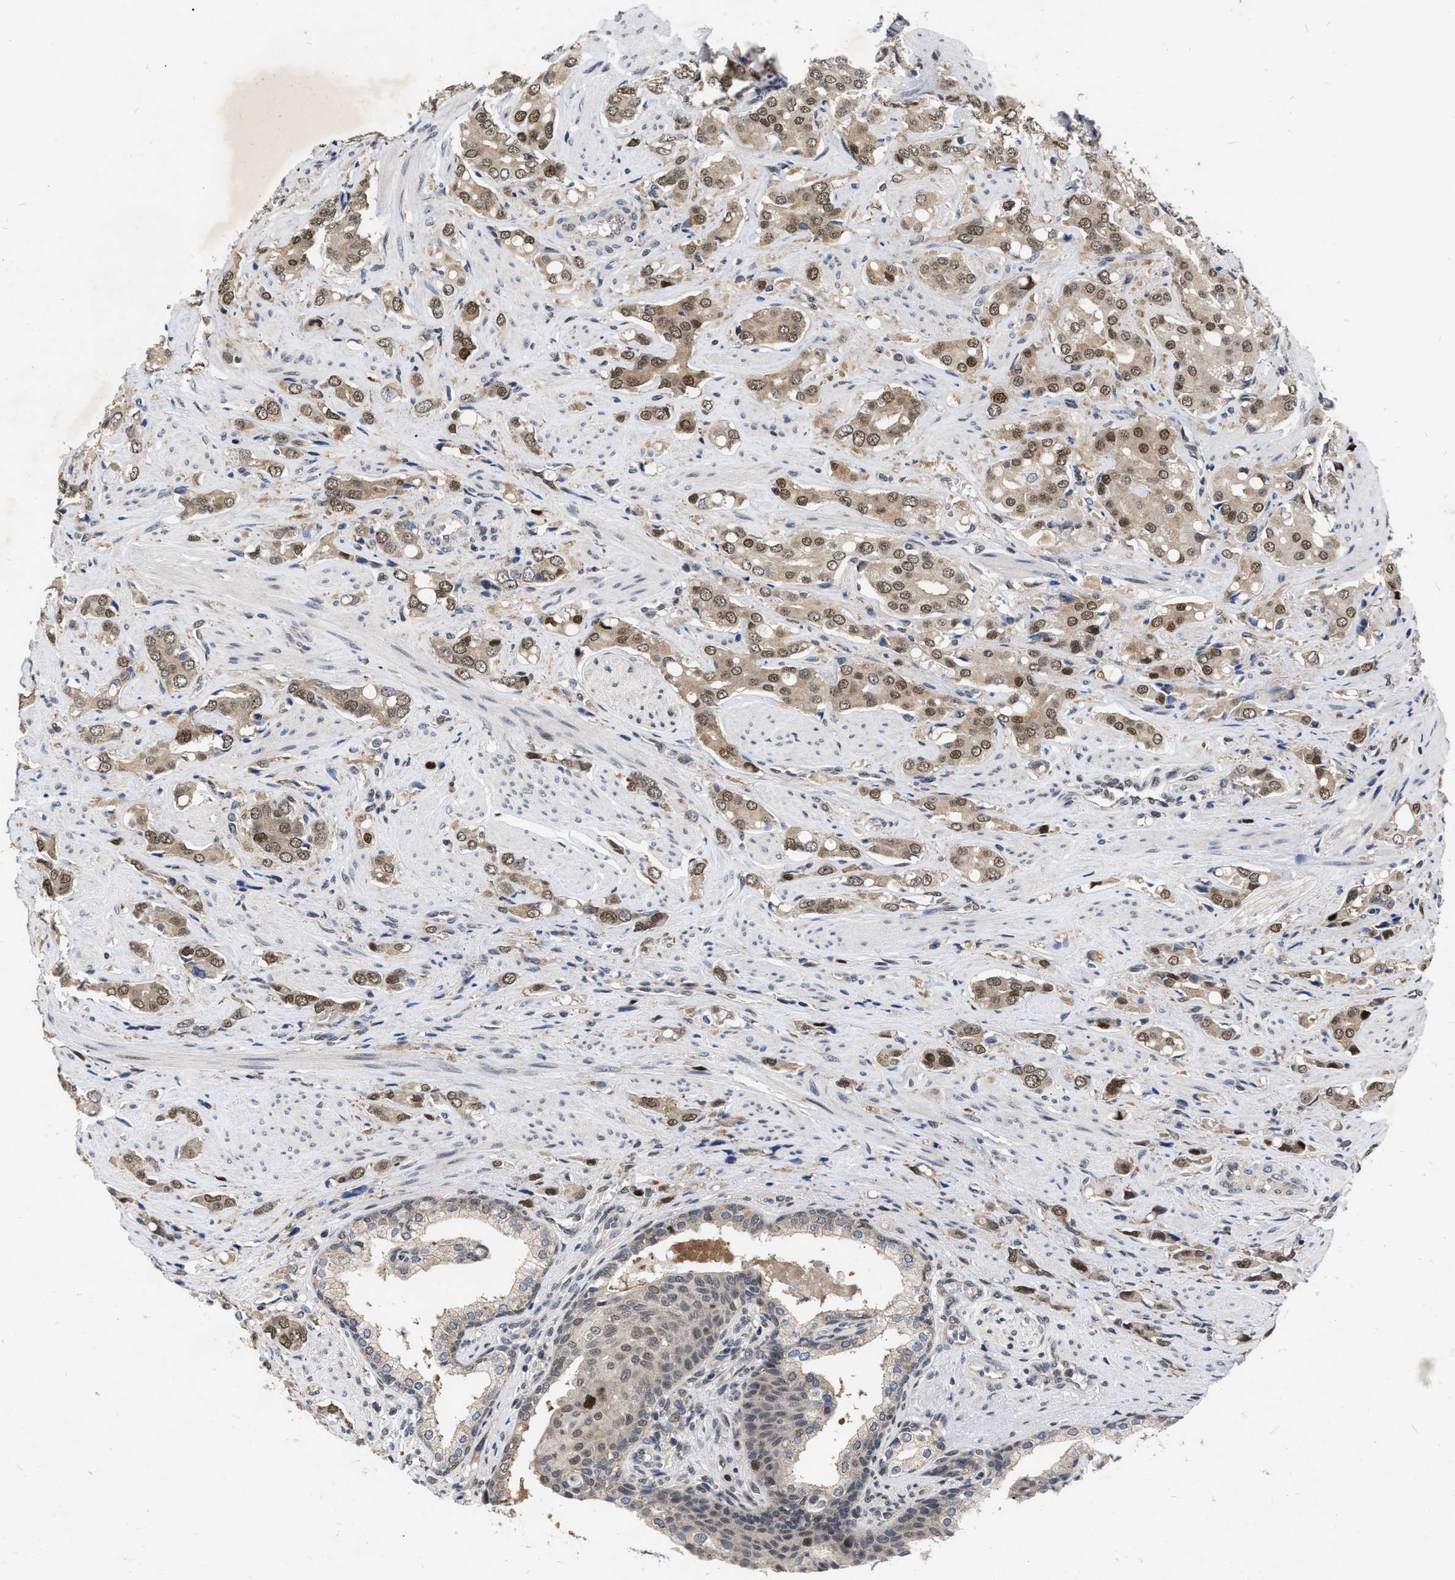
{"staining": {"intensity": "moderate", "quantity": ">75%", "location": "cytoplasmic/membranous,nuclear"}, "tissue": "prostate cancer", "cell_type": "Tumor cells", "image_type": "cancer", "snomed": [{"axis": "morphology", "description": "Adenocarcinoma, High grade"}, {"axis": "topography", "description": "Prostate"}], "caption": "DAB immunohistochemical staining of human prostate cancer demonstrates moderate cytoplasmic/membranous and nuclear protein expression in approximately >75% of tumor cells. The protein is stained brown, and the nuclei are stained in blue (DAB (3,3'-diaminobenzidine) IHC with brightfield microscopy, high magnification).", "gene": "MDM4", "patient": {"sex": "male", "age": 52}}